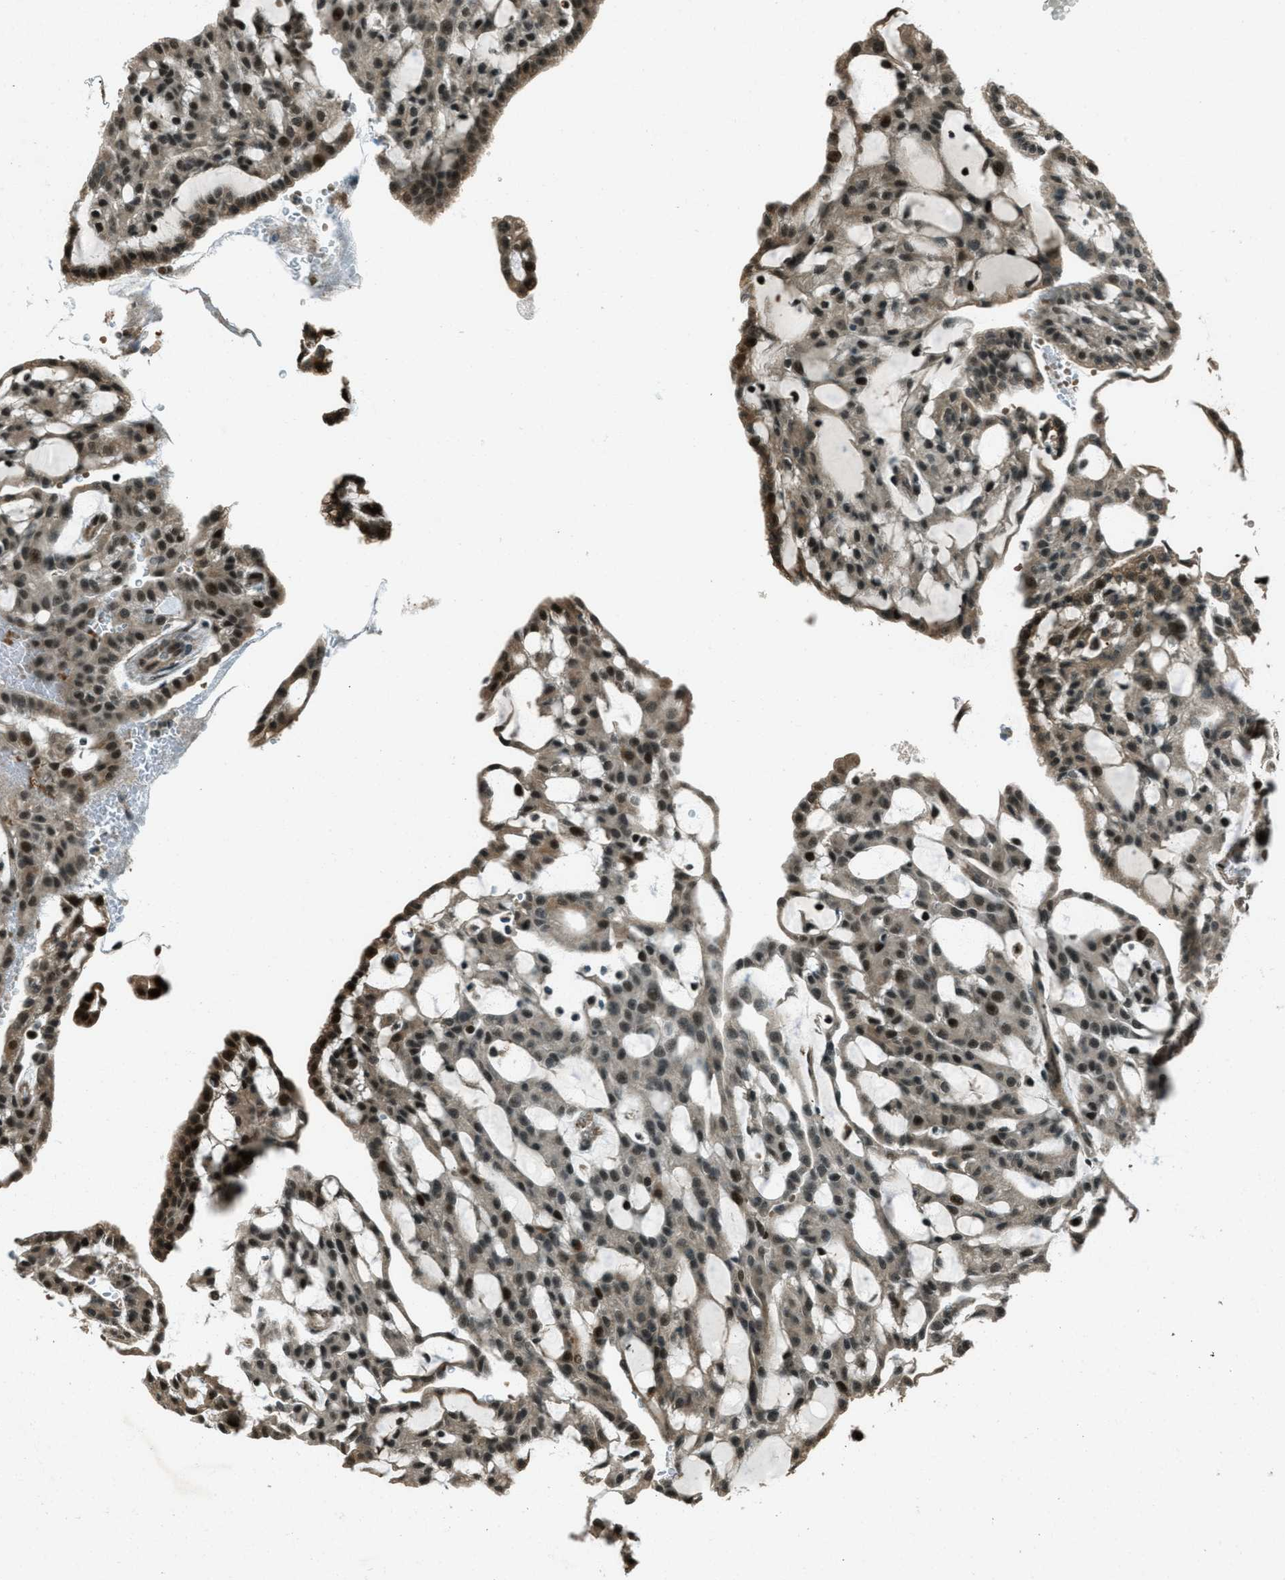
{"staining": {"intensity": "moderate", "quantity": ">75%", "location": "cytoplasmic/membranous,nuclear"}, "tissue": "renal cancer", "cell_type": "Tumor cells", "image_type": "cancer", "snomed": [{"axis": "morphology", "description": "Adenocarcinoma, NOS"}, {"axis": "topography", "description": "Kidney"}], "caption": "DAB immunohistochemical staining of human renal adenocarcinoma displays moderate cytoplasmic/membranous and nuclear protein expression in about >75% of tumor cells. (DAB IHC with brightfield microscopy, high magnification).", "gene": "TARDBP", "patient": {"sex": "male", "age": 63}}